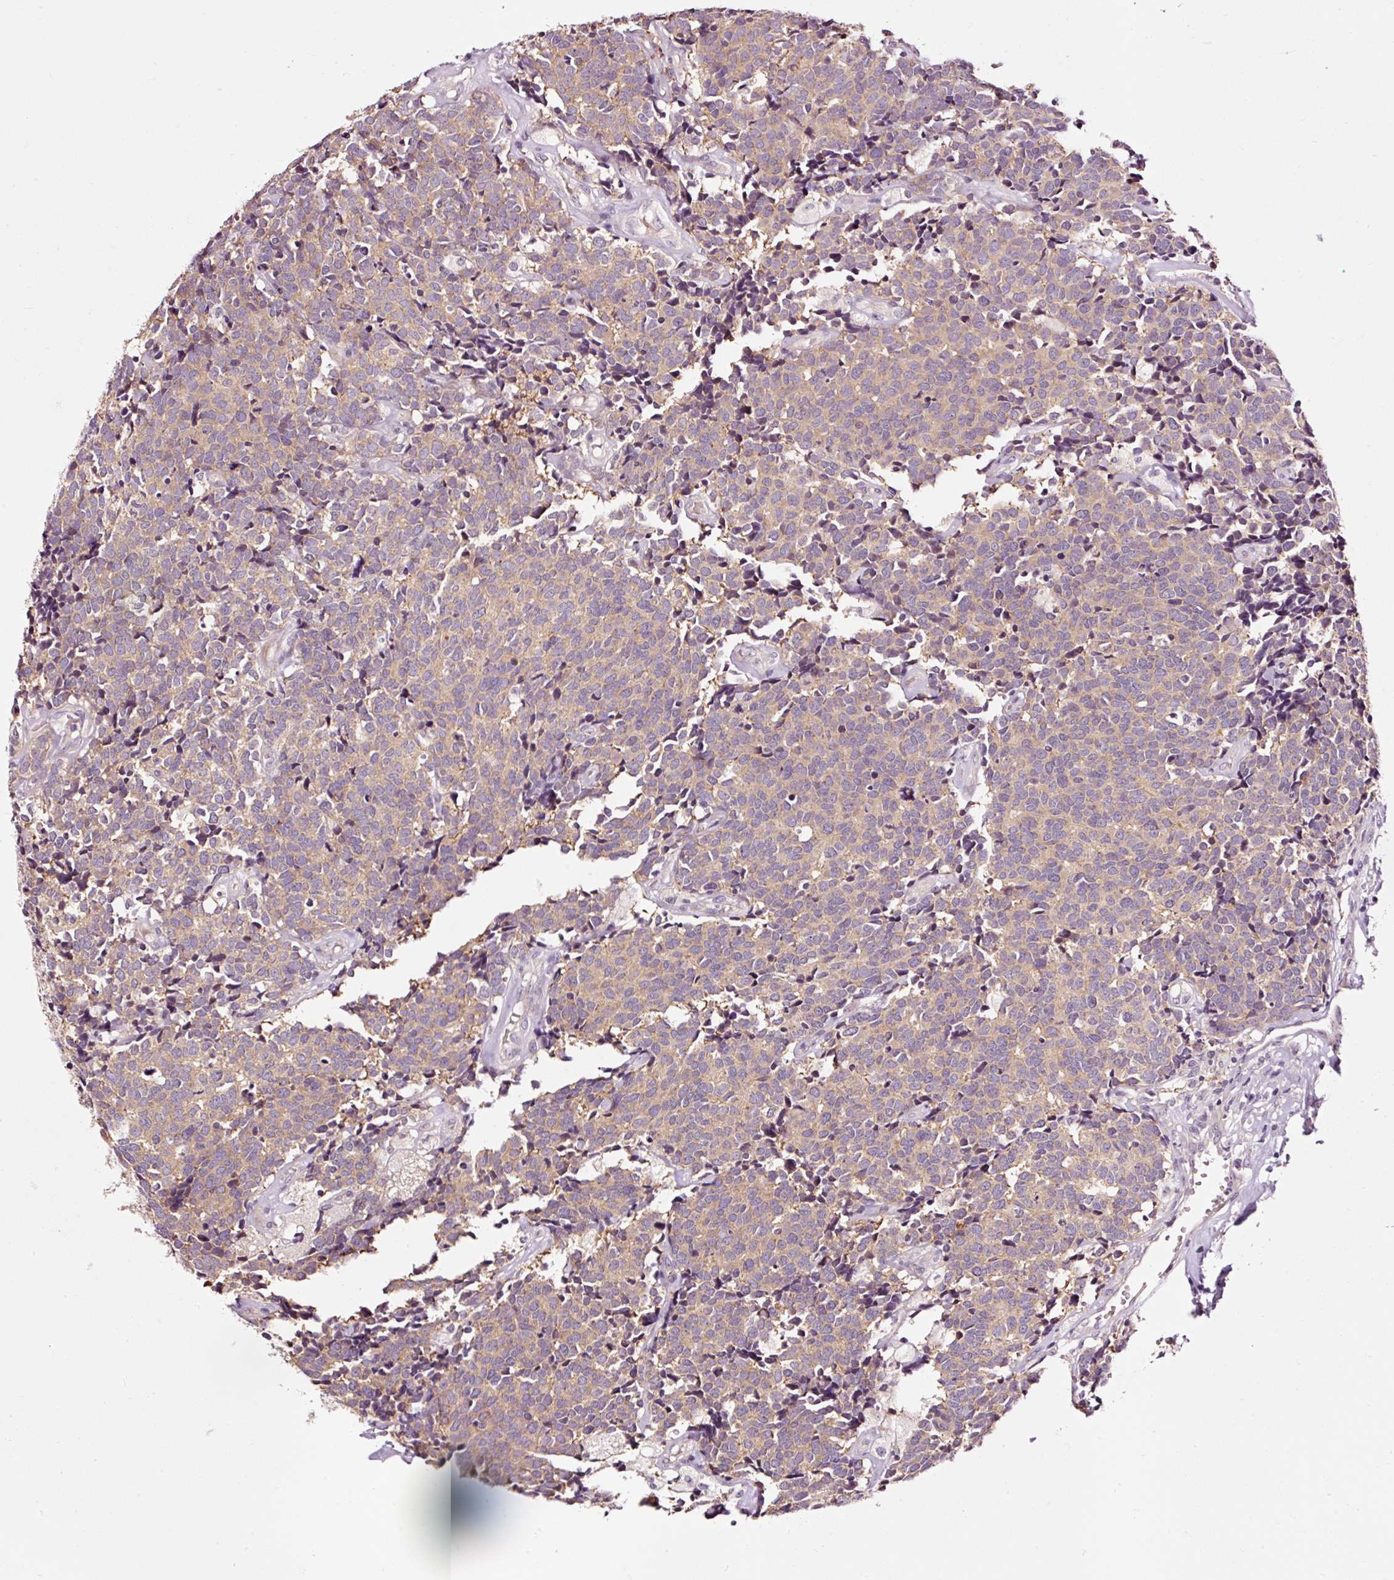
{"staining": {"intensity": "weak", "quantity": ">75%", "location": "cytoplasmic/membranous"}, "tissue": "carcinoid", "cell_type": "Tumor cells", "image_type": "cancer", "snomed": [{"axis": "morphology", "description": "Carcinoid, malignant, NOS"}, {"axis": "topography", "description": "Skin"}], "caption": "Carcinoid tissue displays weak cytoplasmic/membranous positivity in about >75% of tumor cells", "gene": "UTP14A", "patient": {"sex": "female", "age": 79}}